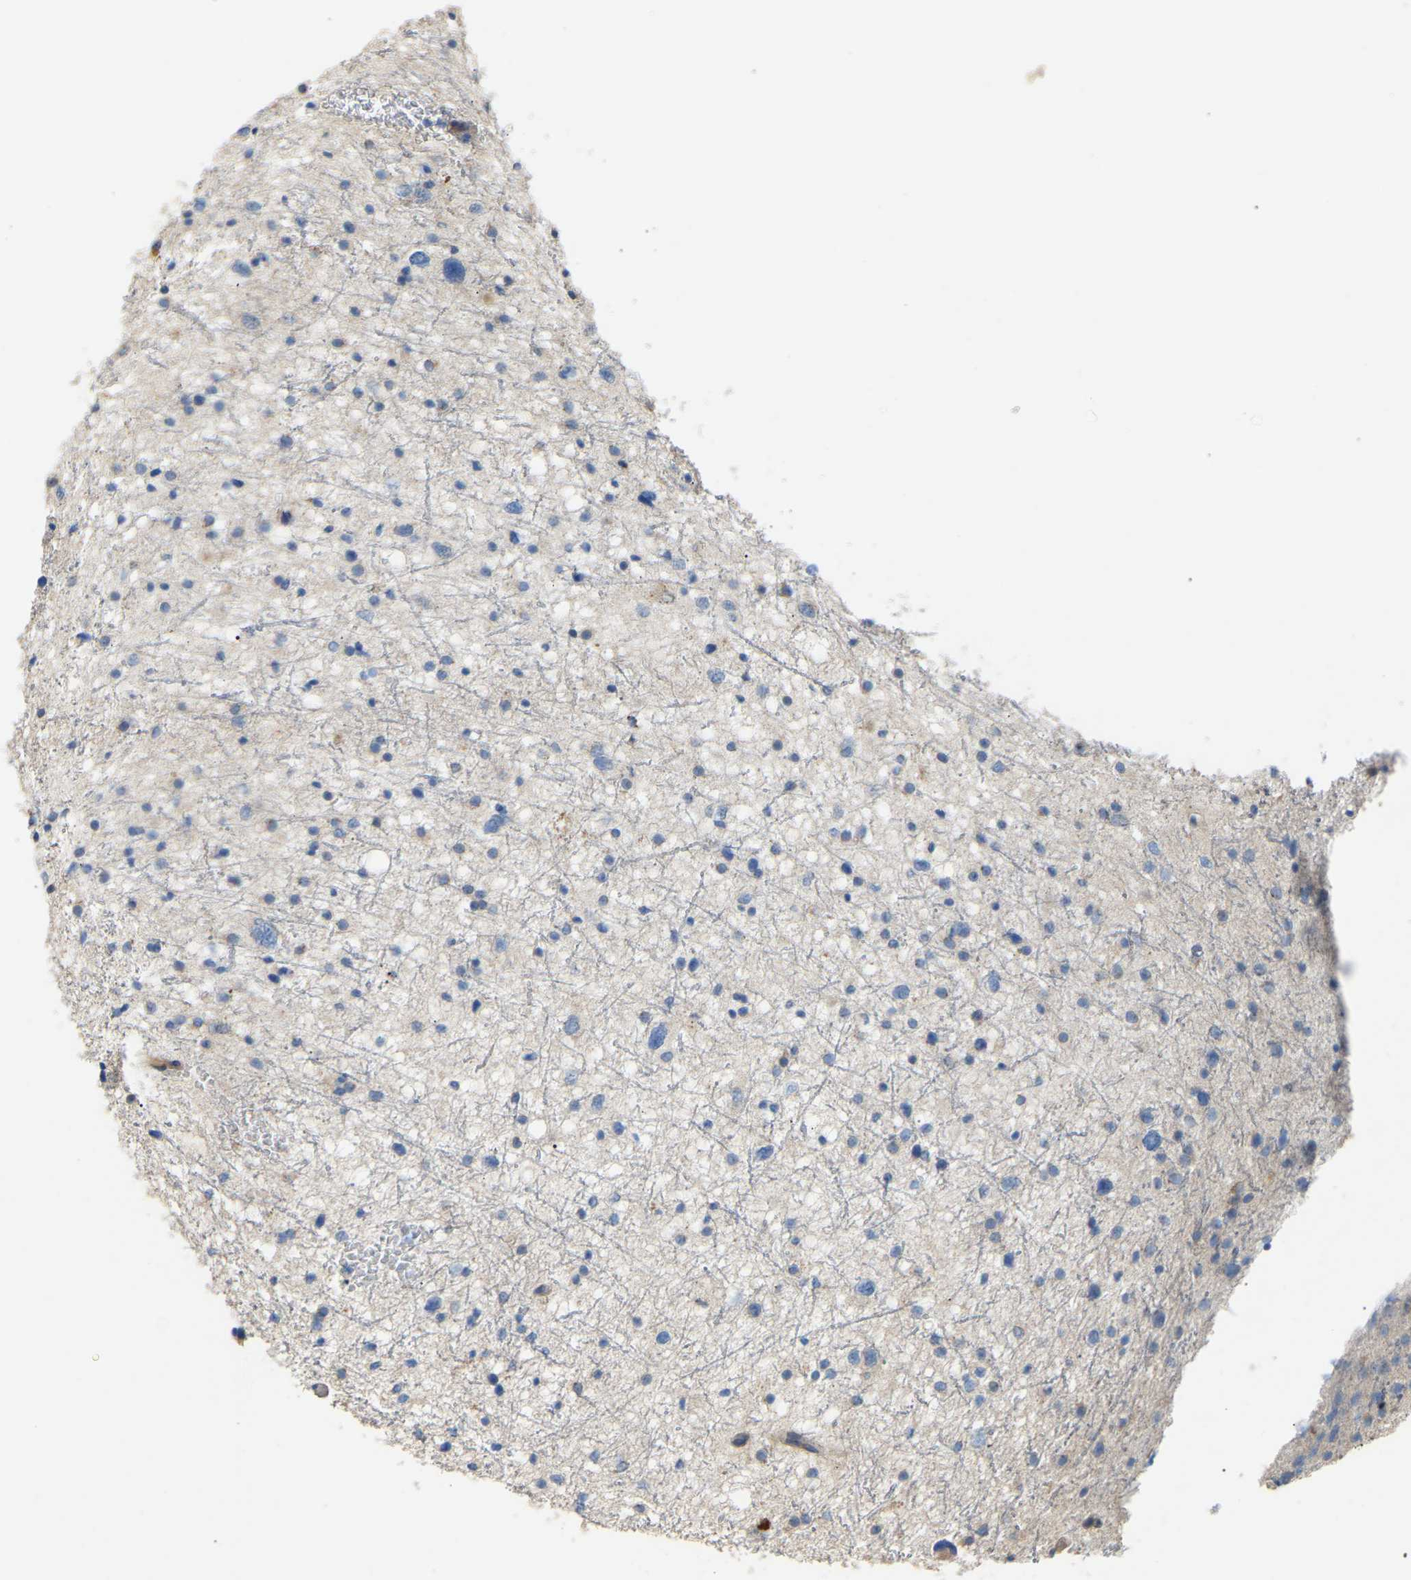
{"staining": {"intensity": "negative", "quantity": "none", "location": "none"}, "tissue": "glioma", "cell_type": "Tumor cells", "image_type": "cancer", "snomed": [{"axis": "morphology", "description": "Glioma, malignant, Low grade"}, {"axis": "topography", "description": "Brain"}], "caption": "IHC histopathology image of neoplastic tissue: human low-grade glioma (malignant) stained with DAB (3,3'-diaminobenzidine) reveals no significant protein expression in tumor cells.", "gene": "RGP1", "patient": {"sex": "female", "age": 37}}